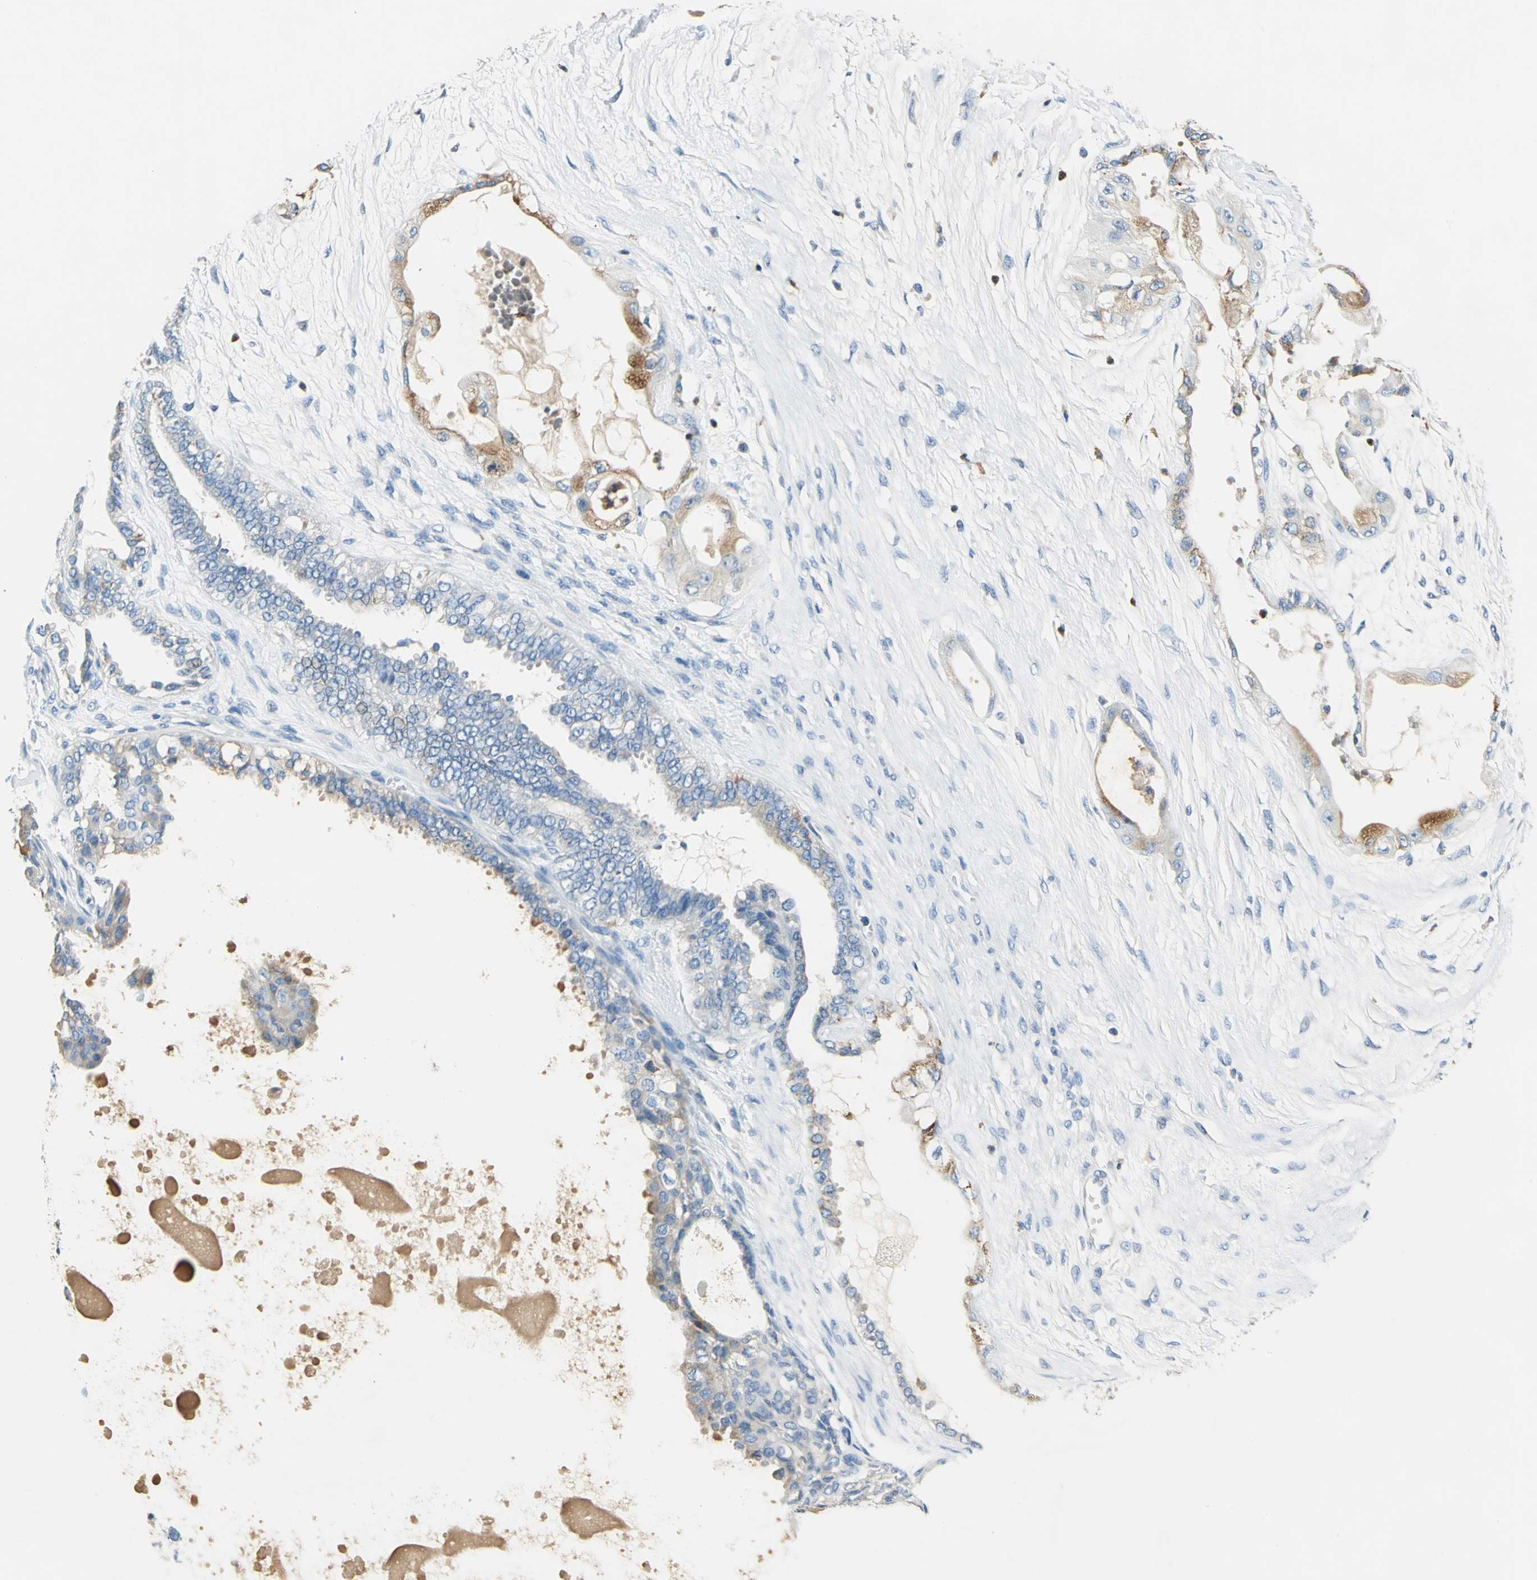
{"staining": {"intensity": "moderate", "quantity": "25%-75%", "location": "cytoplasmic/membranous"}, "tissue": "ovarian cancer", "cell_type": "Tumor cells", "image_type": "cancer", "snomed": [{"axis": "morphology", "description": "Carcinoma, NOS"}, {"axis": "morphology", "description": "Carcinoma, endometroid"}, {"axis": "topography", "description": "Ovary"}], "caption": "A high-resolution image shows immunohistochemistry staining of carcinoma (ovarian), which demonstrates moderate cytoplasmic/membranous staining in approximately 25%-75% of tumor cells.", "gene": "SEPTIN6", "patient": {"sex": "female", "age": 50}}